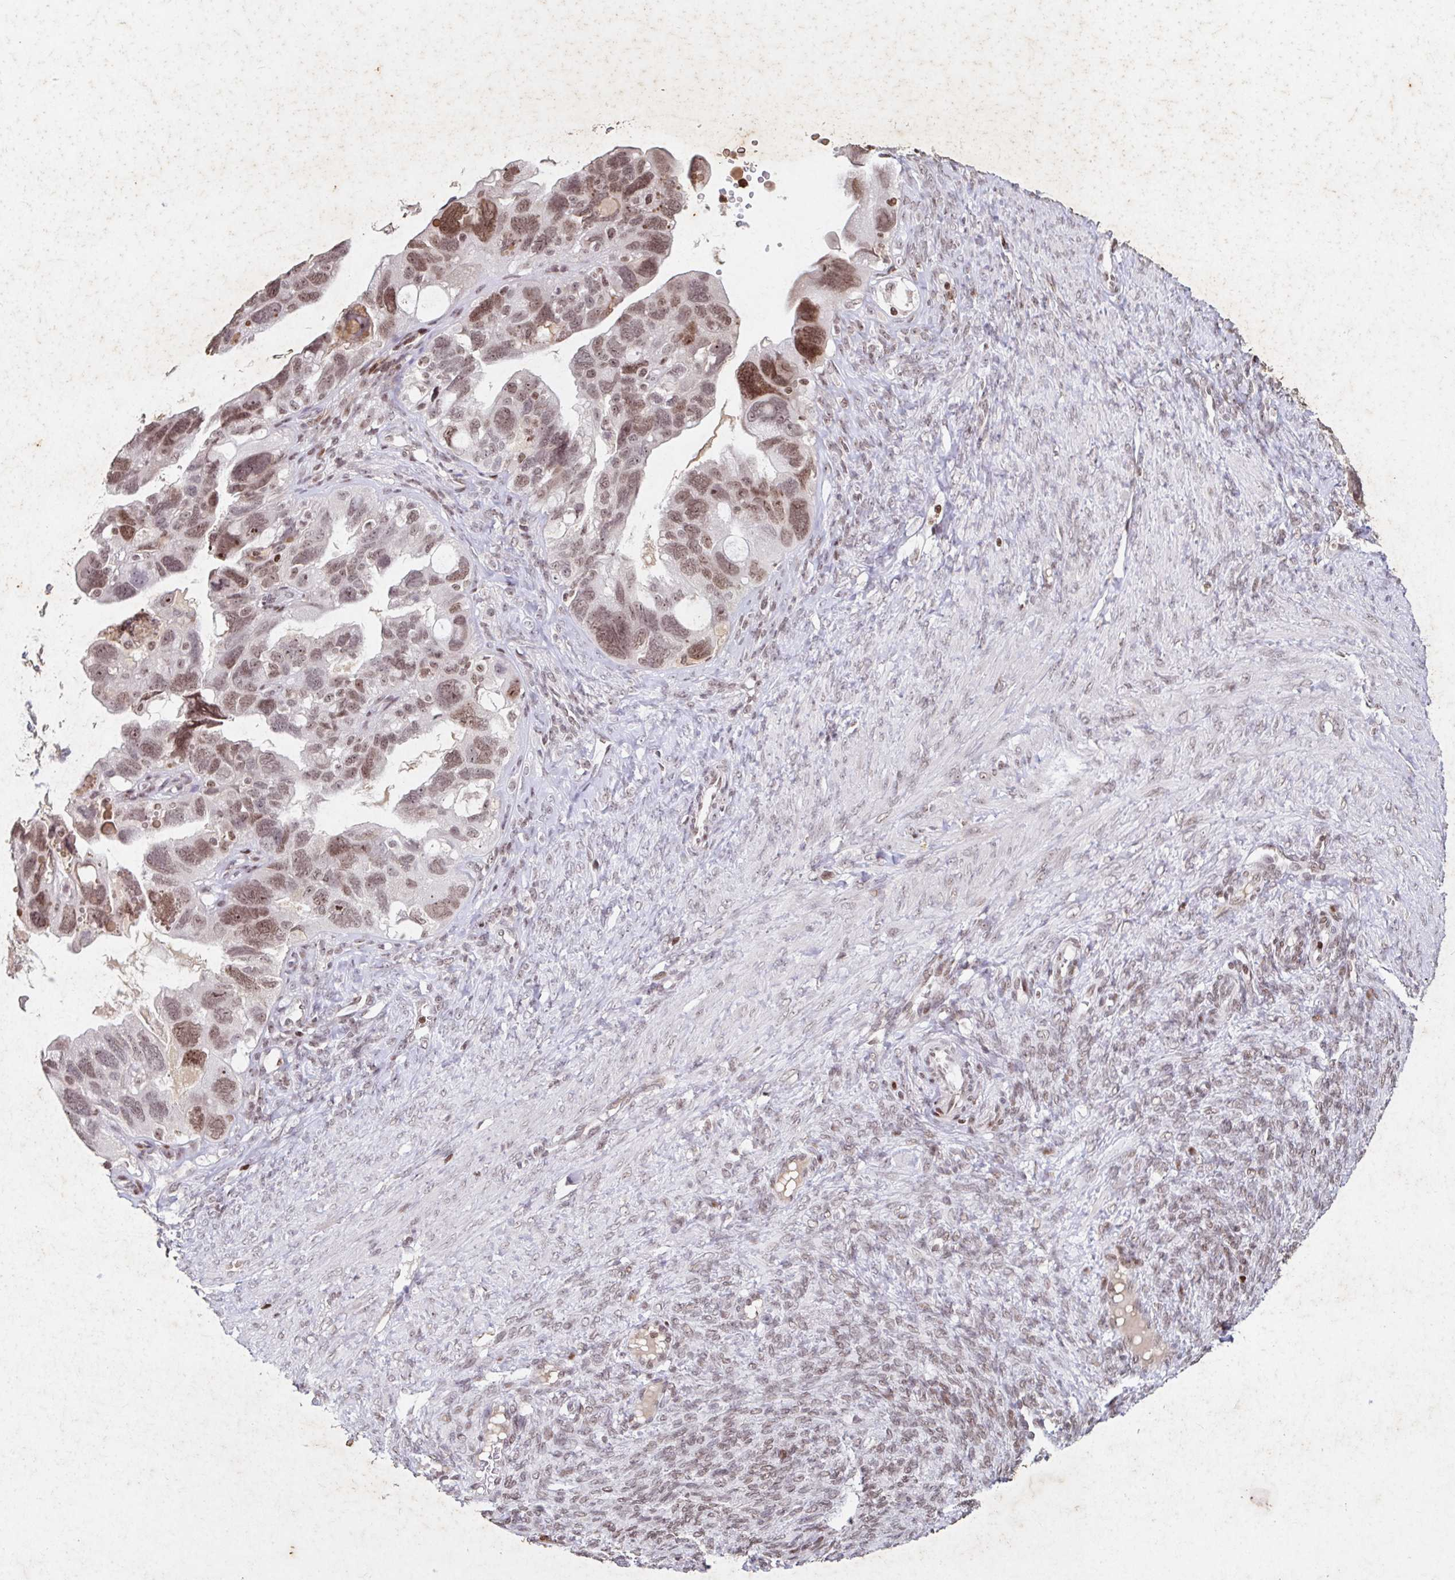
{"staining": {"intensity": "moderate", "quantity": ">75%", "location": "nuclear"}, "tissue": "ovarian cancer", "cell_type": "Tumor cells", "image_type": "cancer", "snomed": [{"axis": "morphology", "description": "Cystadenocarcinoma, serous, NOS"}, {"axis": "topography", "description": "Ovary"}], "caption": "An image showing moderate nuclear positivity in approximately >75% of tumor cells in ovarian cancer, as visualized by brown immunohistochemical staining.", "gene": "C19orf53", "patient": {"sex": "female", "age": 60}}